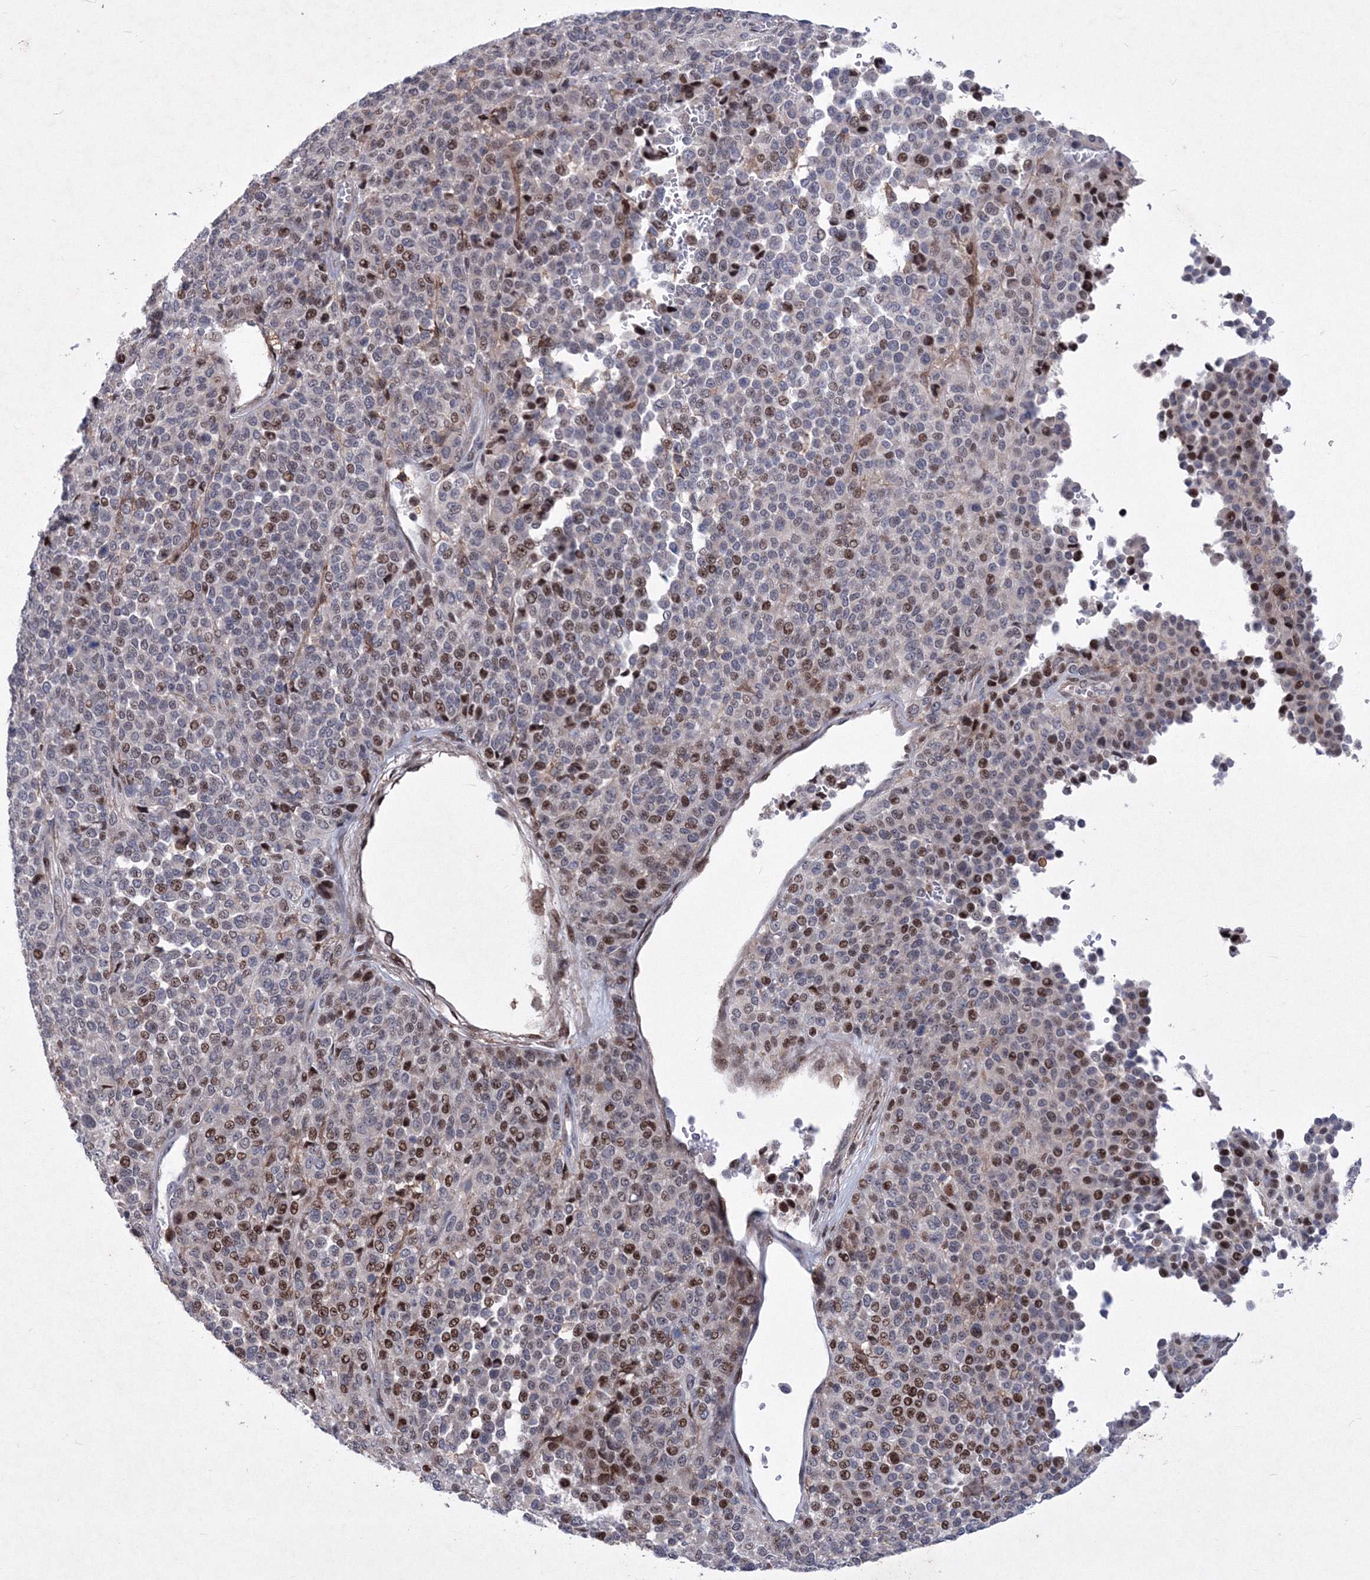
{"staining": {"intensity": "moderate", "quantity": "25%-75%", "location": "nuclear"}, "tissue": "melanoma", "cell_type": "Tumor cells", "image_type": "cancer", "snomed": [{"axis": "morphology", "description": "Malignant melanoma, Metastatic site"}, {"axis": "topography", "description": "Pancreas"}], "caption": "This histopathology image displays immunohistochemistry staining of human melanoma, with medium moderate nuclear expression in approximately 25%-75% of tumor cells.", "gene": "RNPEPL1", "patient": {"sex": "female", "age": 30}}